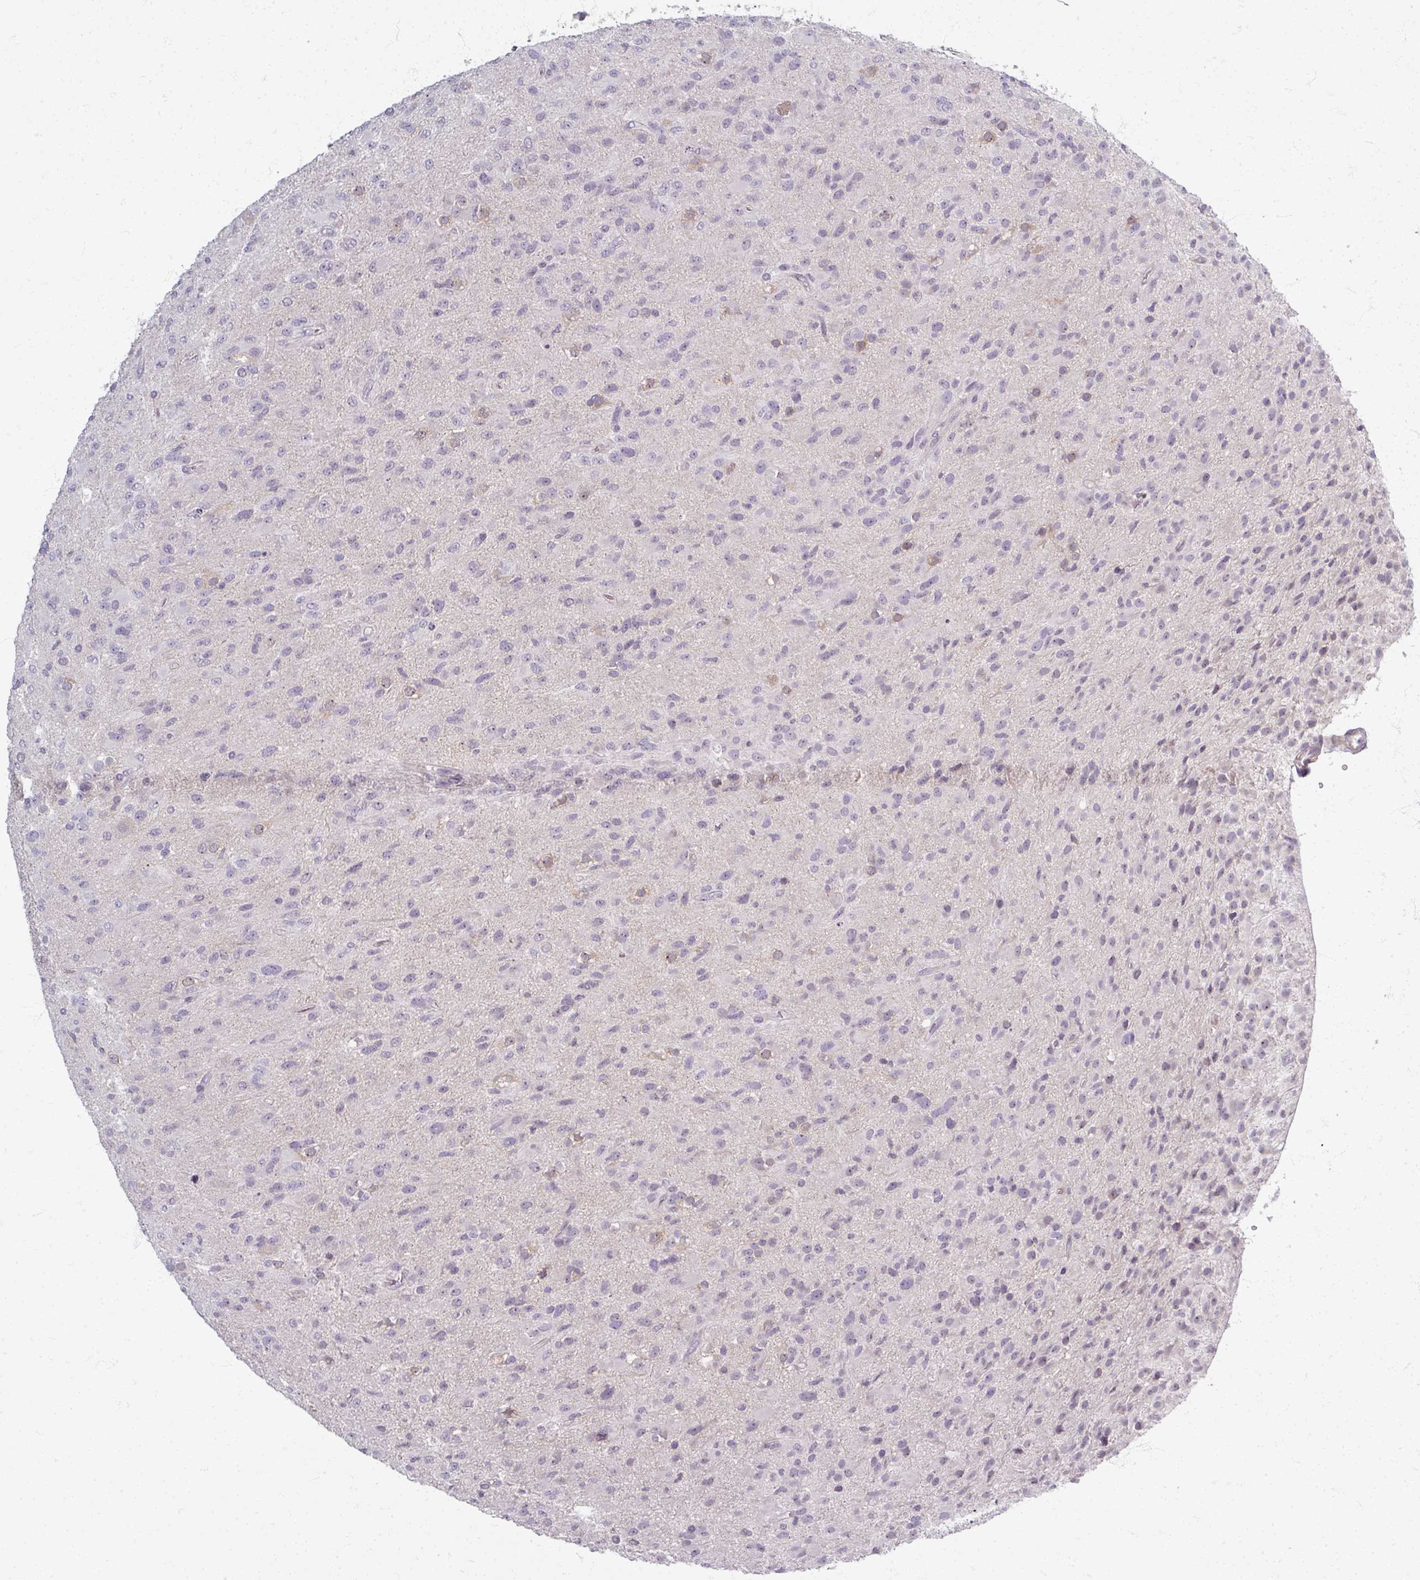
{"staining": {"intensity": "negative", "quantity": "none", "location": "none"}, "tissue": "glioma", "cell_type": "Tumor cells", "image_type": "cancer", "snomed": [{"axis": "morphology", "description": "Glioma, malignant, Low grade"}, {"axis": "topography", "description": "Brain"}], "caption": "Human glioma stained for a protein using immunohistochemistry (IHC) displays no positivity in tumor cells.", "gene": "TTLL7", "patient": {"sex": "male", "age": 65}}